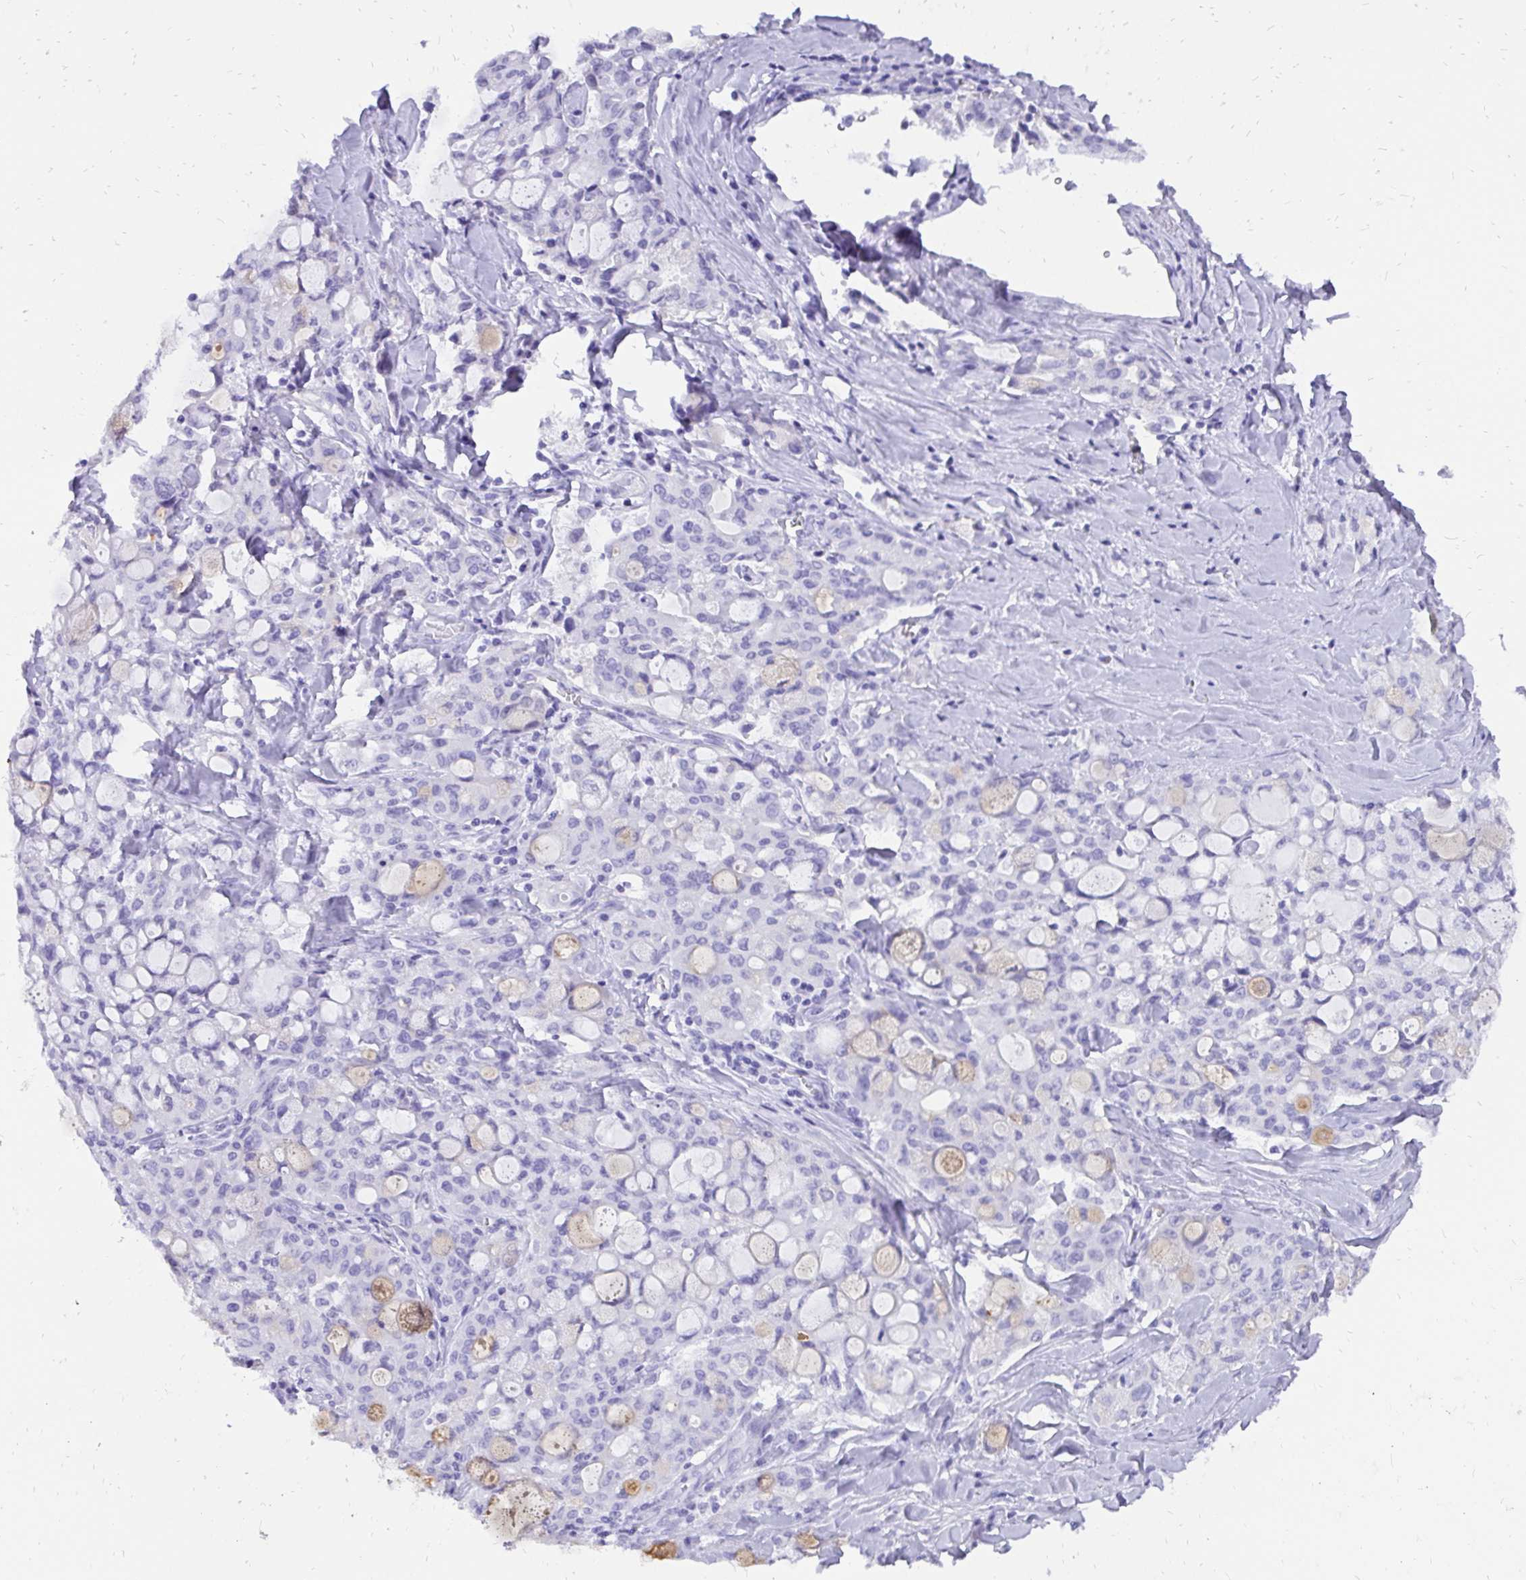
{"staining": {"intensity": "negative", "quantity": "none", "location": "none"}, "tissue": "lung cancer", "cell_type": "Tumor cells", "image_type": "cancer", "snomed": [{"axis": "morphology", "description": "Adenocarcinoma, NOS"}, {"axis": "topography", "description": "Lung"}], "caption": "There is no significant positivity in tumor cells of lung cancer (adenocarcinoma).", "gene": "KRT13", "patient": {"sex": "female", "age": 44}}